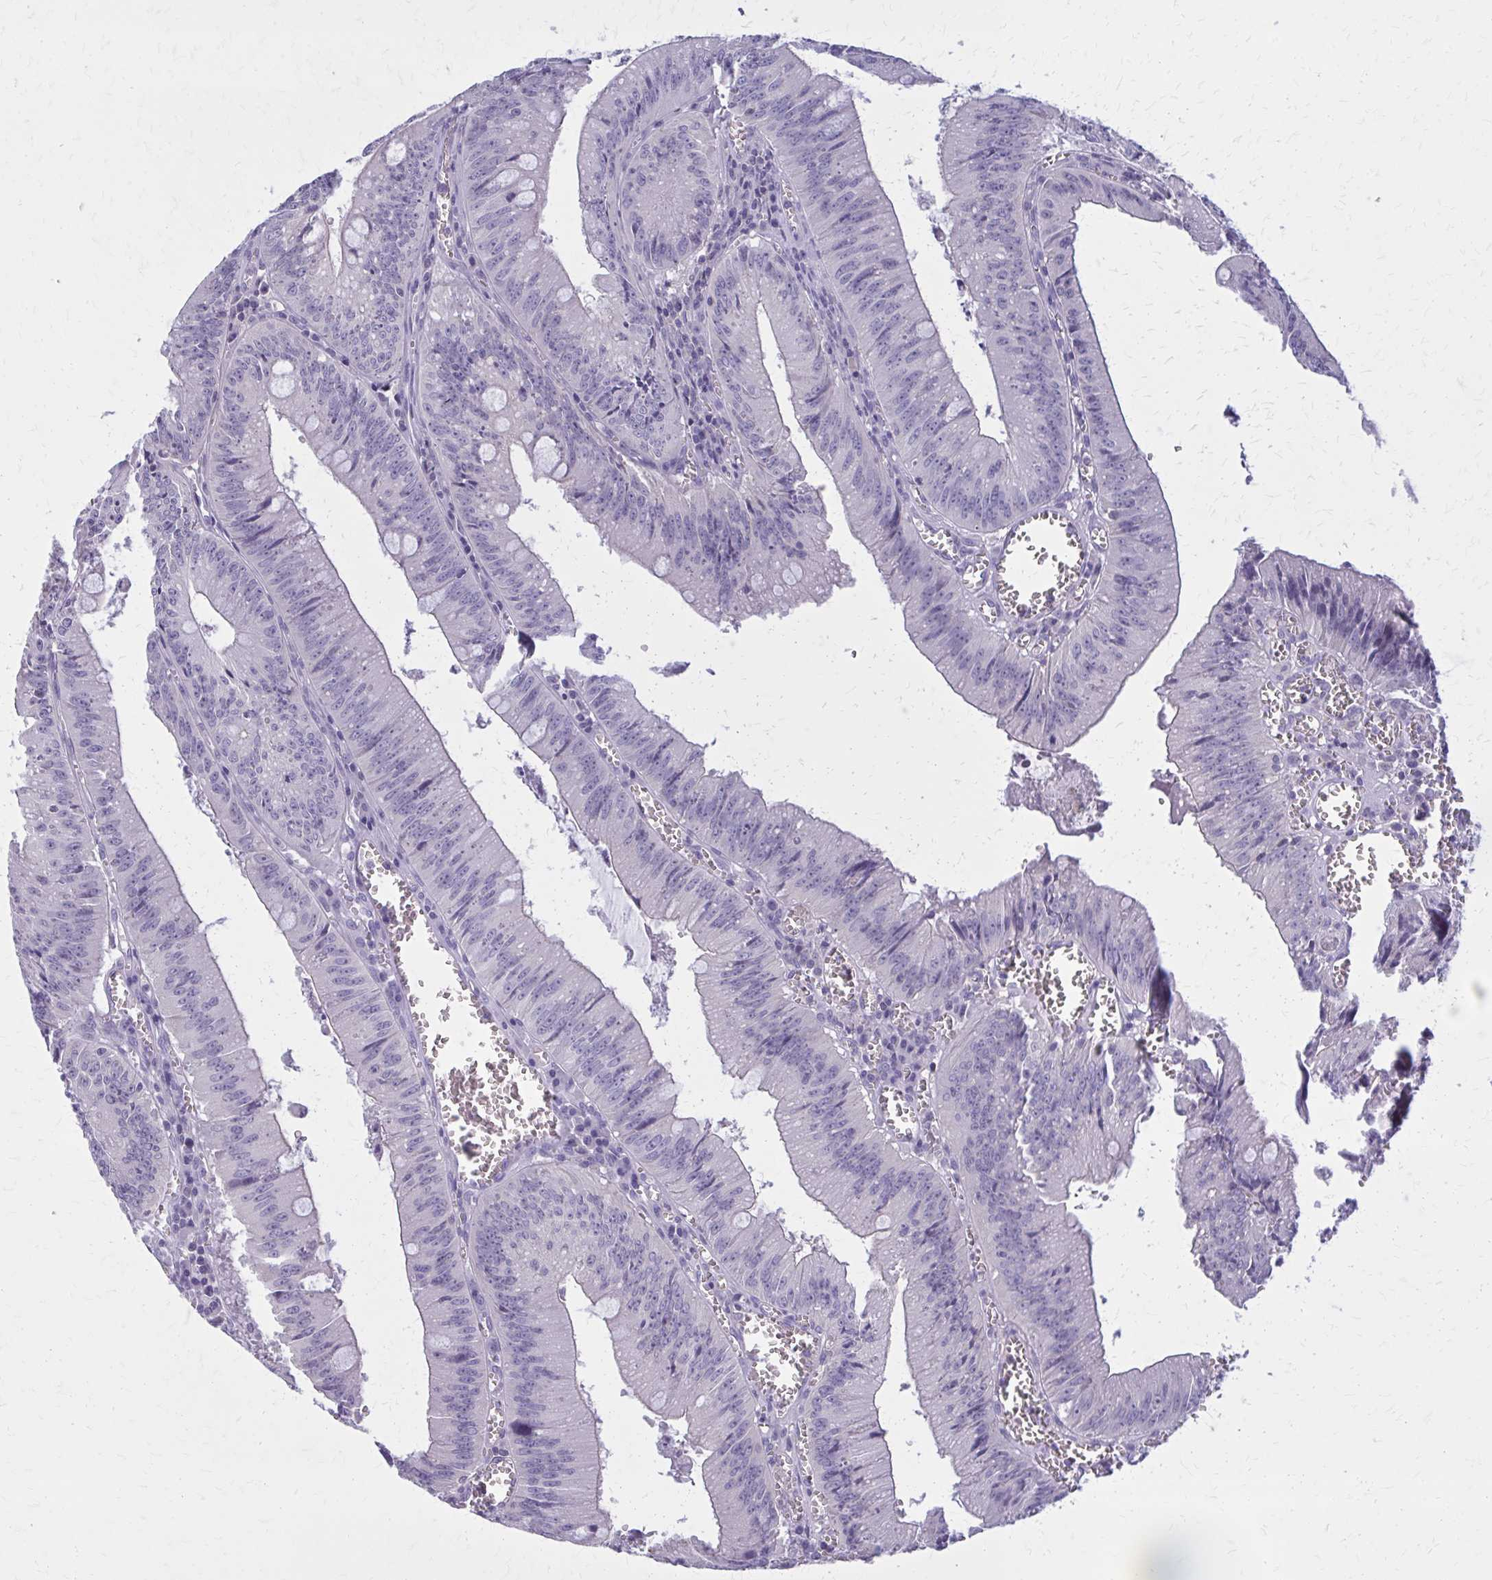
{"staining": {"intensity": "negative", "quantity": "none", "location": "none"}, "tissue": "colorectal cancer", "cell_type": "Tumor cells", "image_type": "cancer", "snomed": [{"axis": "morphology", "description": "Adenocarcinoma, NOS"}, {"axis": "topography", "description": "Rectum"}], "caption": "This is an immunohistochemistry photomicrograph of human colorectal adenocarcinoma. There is no positivity in tumor cells.", "gene": "OR4A47", "patient": {"sex": "female", "age": 81}}